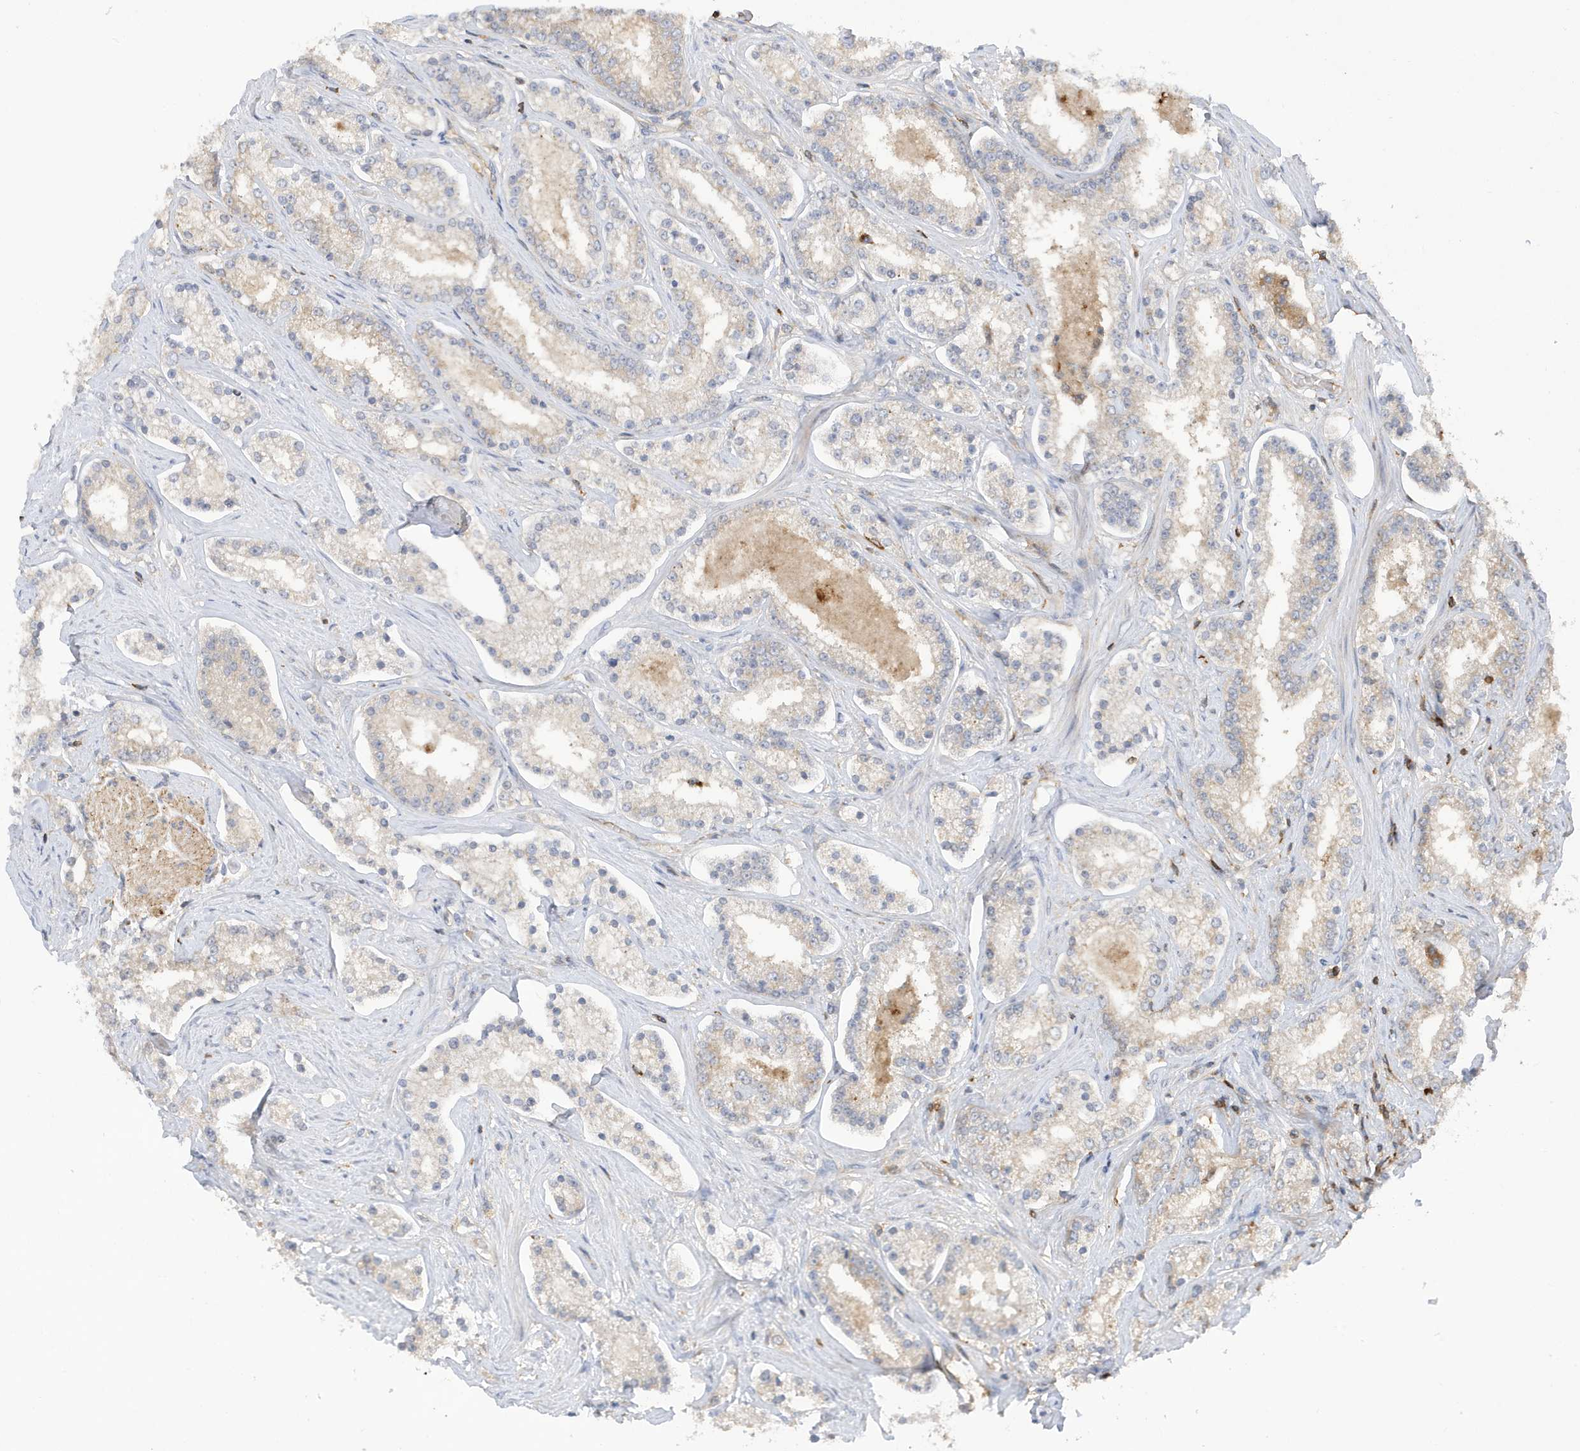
{"staining": {"intensity": "negative", "quantity": "none", "location": "none"}, "tissue": "prostate cancer", "cell_type": "Tumor cells", "image_type": "cancer", "snomed": [{"axis": "morphology", "description": "Normal tissue, NOS"}, {"axis": "morphology", "description": "Adenocarcinoma, High grade"}, {"axis": "topography", "description": "Prostate"}], "caption": "This is an immunohistochemistry (IHC) image of prostate cancer (high-grade adenocarcinoma). There is no expression in tumor cells.", "gene": "PHACTR2", "patient": {"sex": "male", "age": 83}}